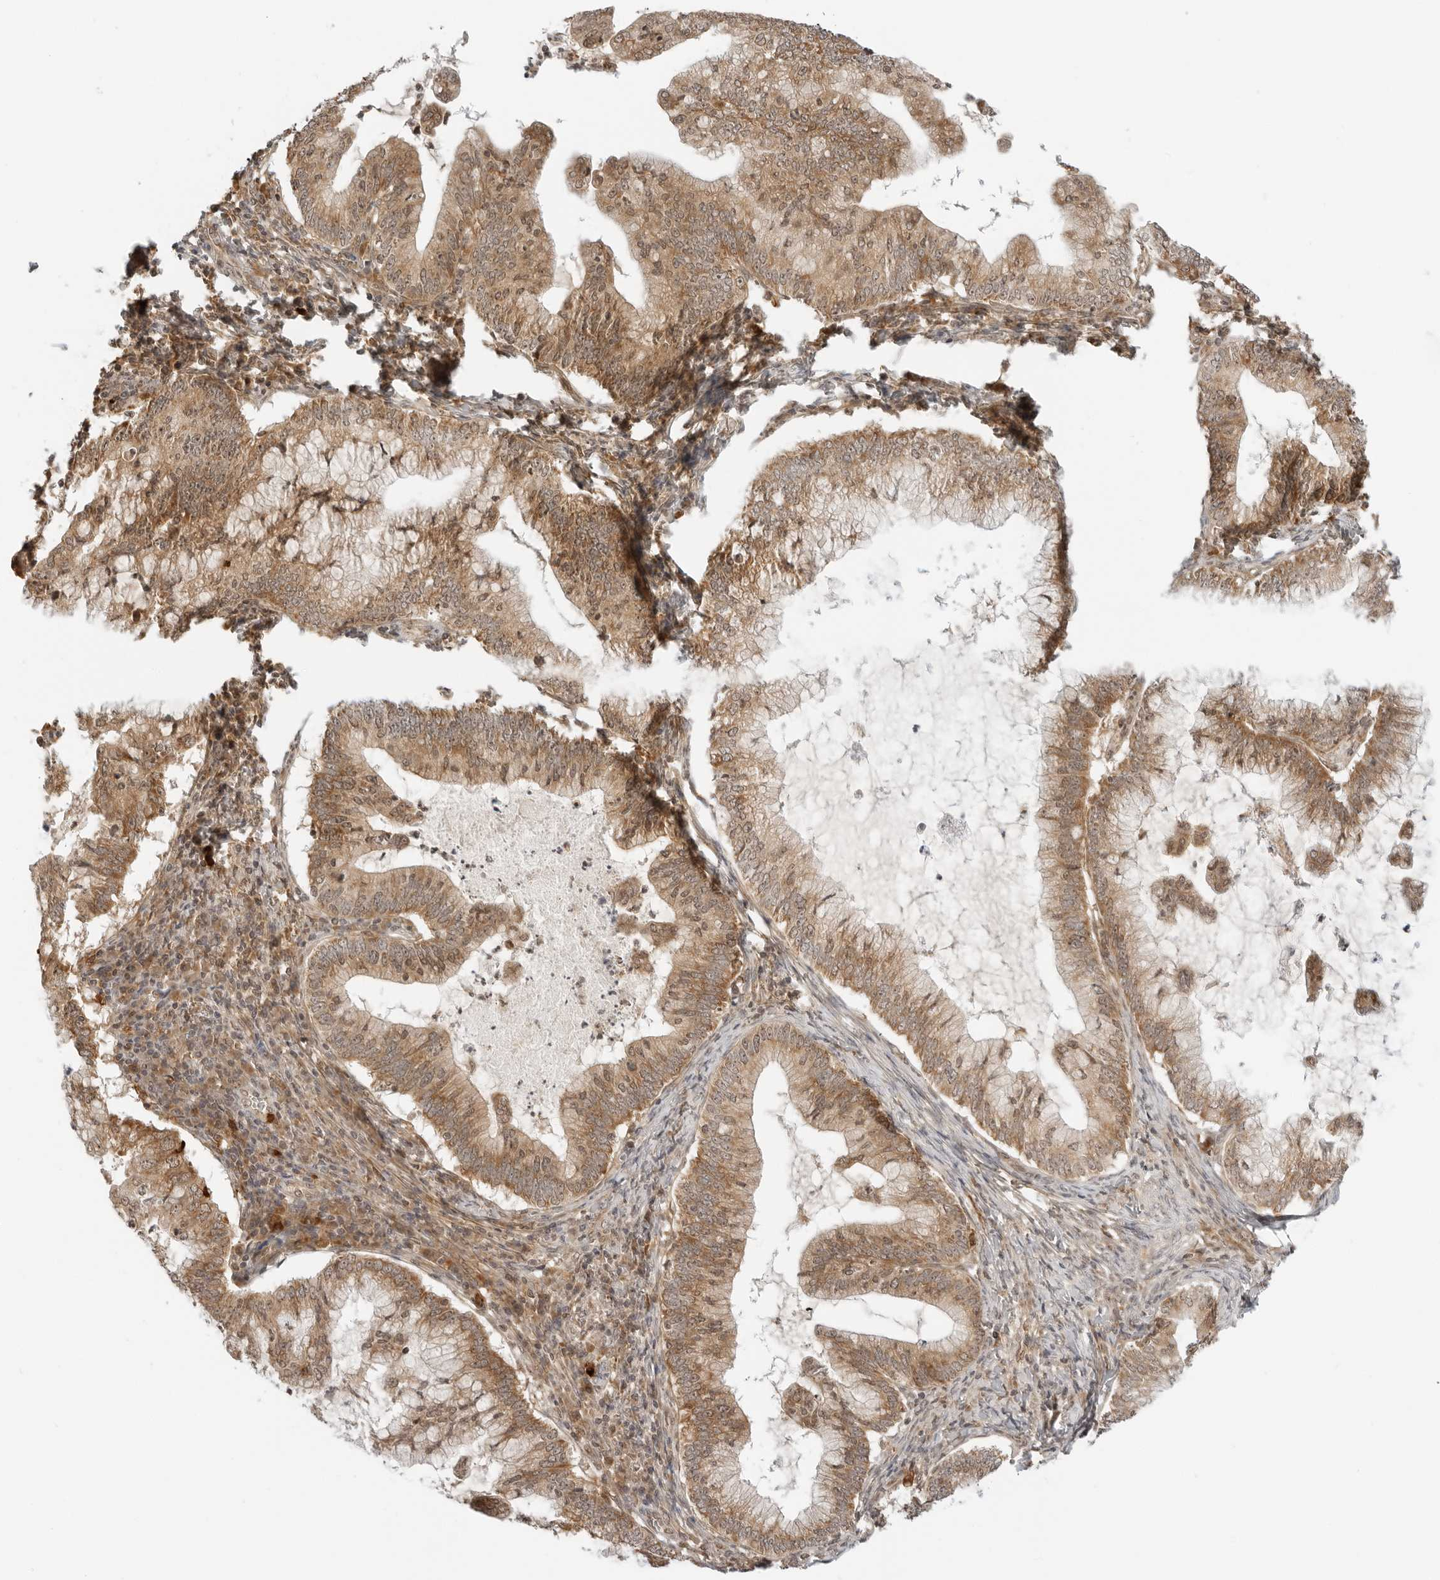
{"staining": {"intensity": "moderate", "quantity": ">75%", "location": "cytoplasmic/membranous"}, "tissue": "cervical cancer", "cell_type": "Tumor cells", "image_type": "cancer", "snomed": [{"axis": "morphology", "description": "Adenocarcinoma, NOS"}, {"axis": "topography", "description": "Cervix"}], "caption": "Immunohistochemical staining of human cervical cancer reveals medium levels of moderate cytoplasmic/membranous protein positivity in approximately >75% of tumor cells.", "gene": "RC3H1", "patient": {"sex": "female", "age": 36}}